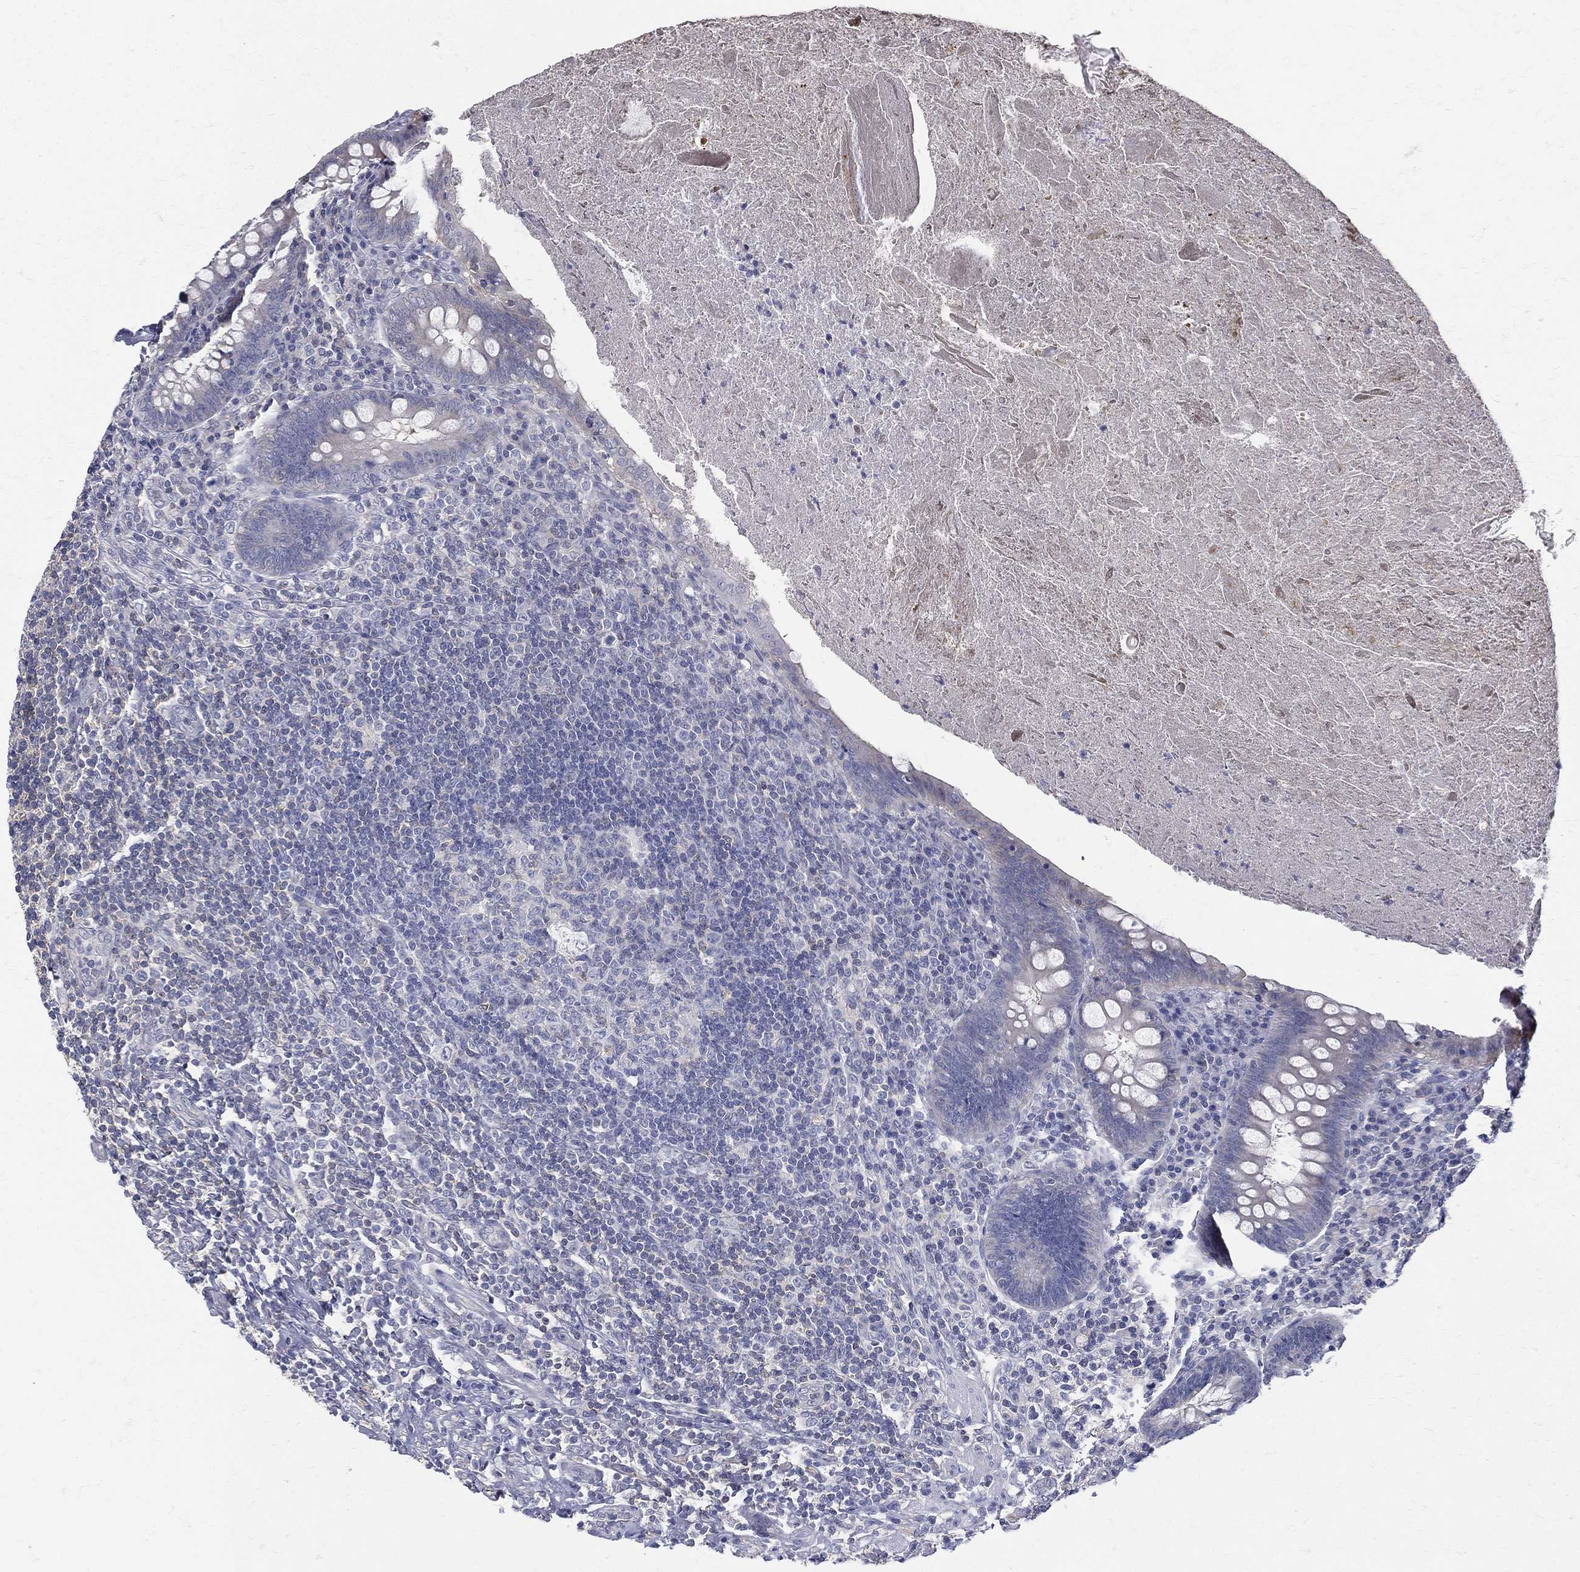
{"staining": {"intensity": "negative", "quantity": "none", "location": "none"}, "tissue": "appendix", "cell_type": "Glandular cells", "image_type": "normal", "snomed": [{"axis": "morphology", "description": "Normal tissue, NOS"}, {"axis": "topography", "description": "Appendix"}], "caption": "Protein analysis of benign appendix reveals no significant expression in glandular cells. (DAB IHC, high magnification).", "gene": "ETNPPL", "patient": {"sex": "male", "age": 47}}